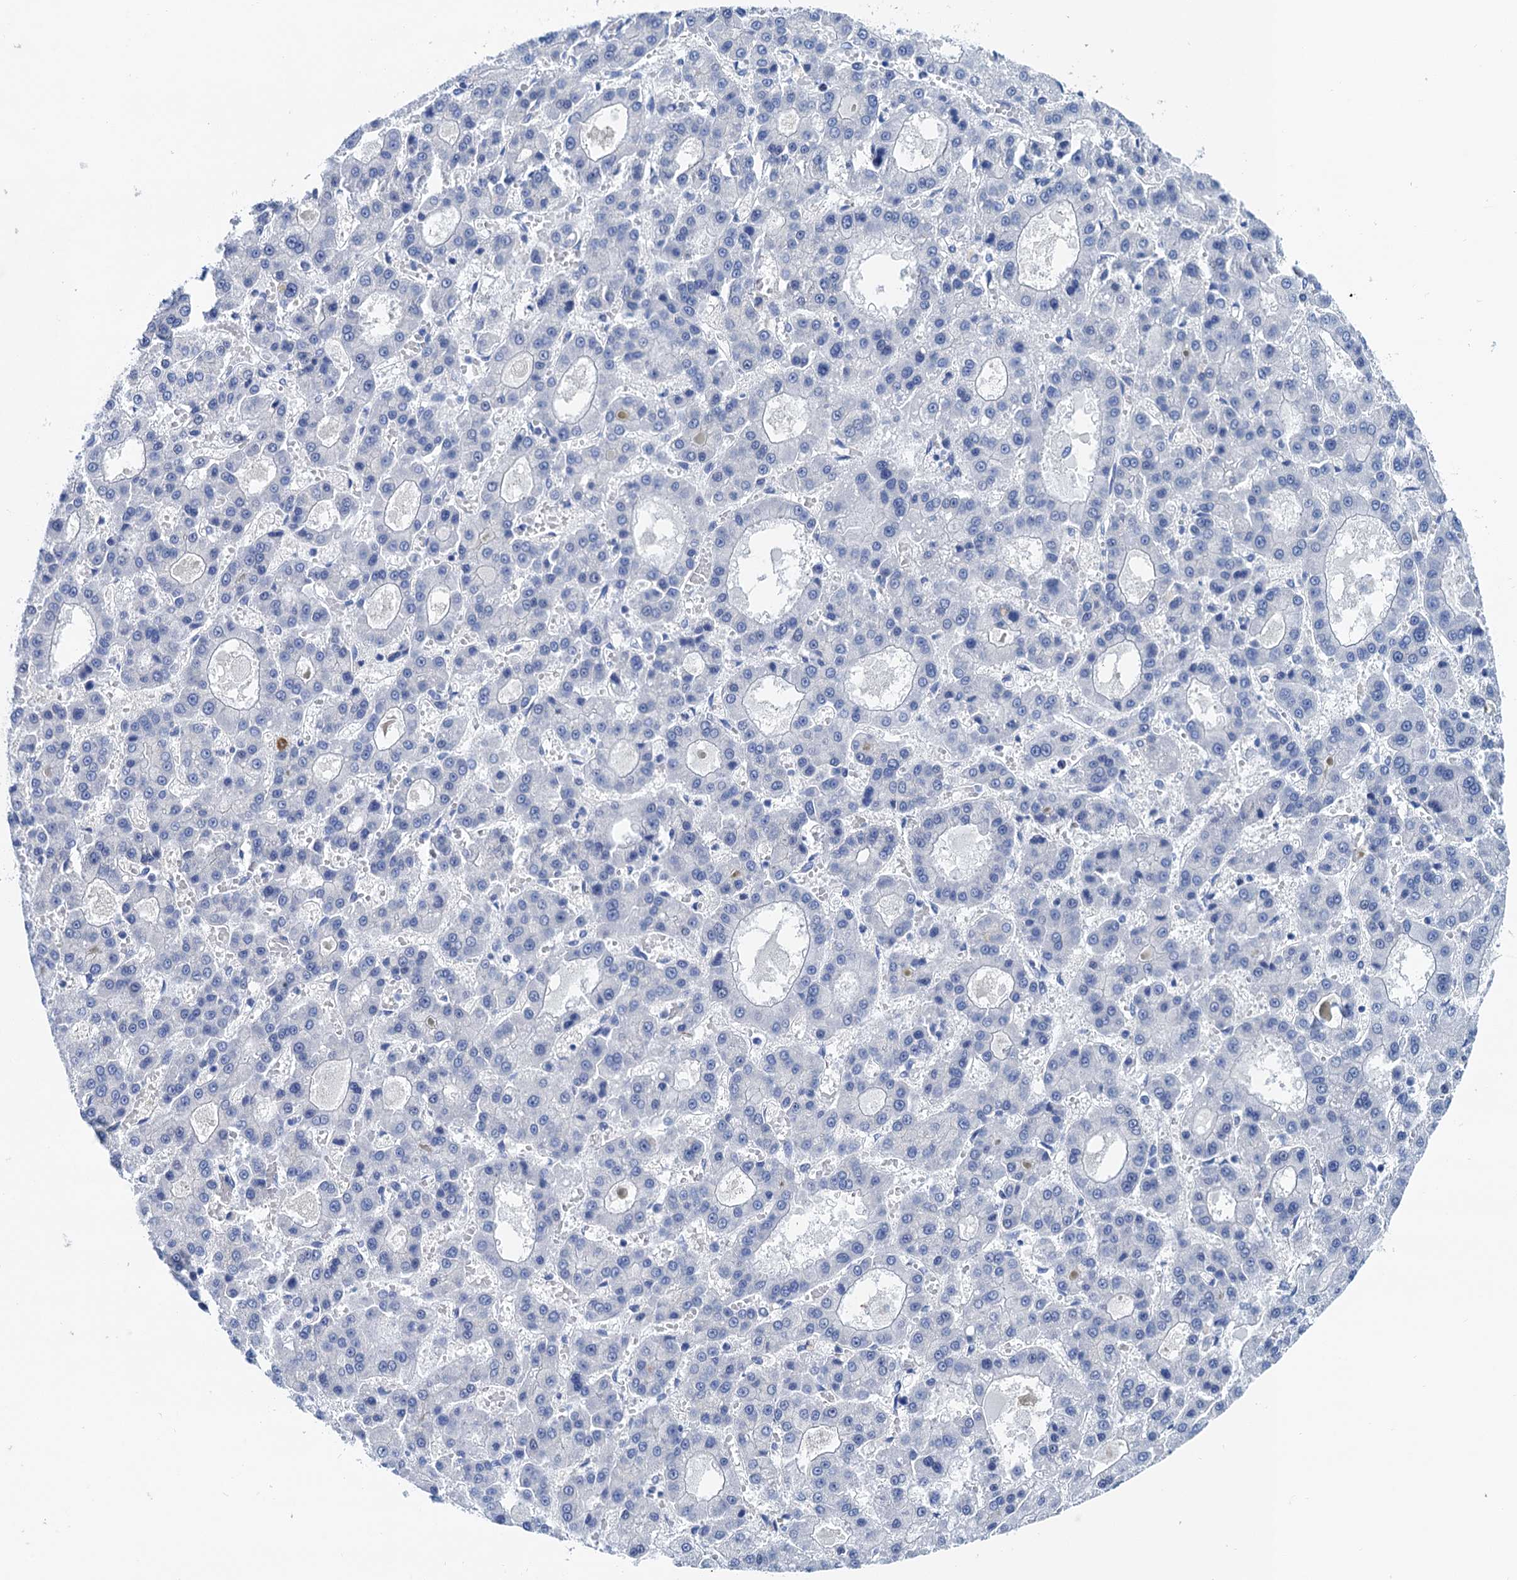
{"staining": {"intensity": "negative", "quantity": "none", "location": "none"}, "tissue": "liver cancer", "cell_type": "Tumor cells", "image_type": "cancer", "snomed": [{"axis": "morphology", "description": "Carcinoma, Hepatocellular, NOS"}, {"axis": "topography", "description": "Liver"}], "caption": "IHC micrograph of neoplastic tissue: hepatocellular carcinoma (liver) stained with DAB (3,3'-diaminobenzidine) shows no significant protein positivity in tumor cells.", "gene": "NLRP10", "patient": {"sex": "male", "age": 70}}